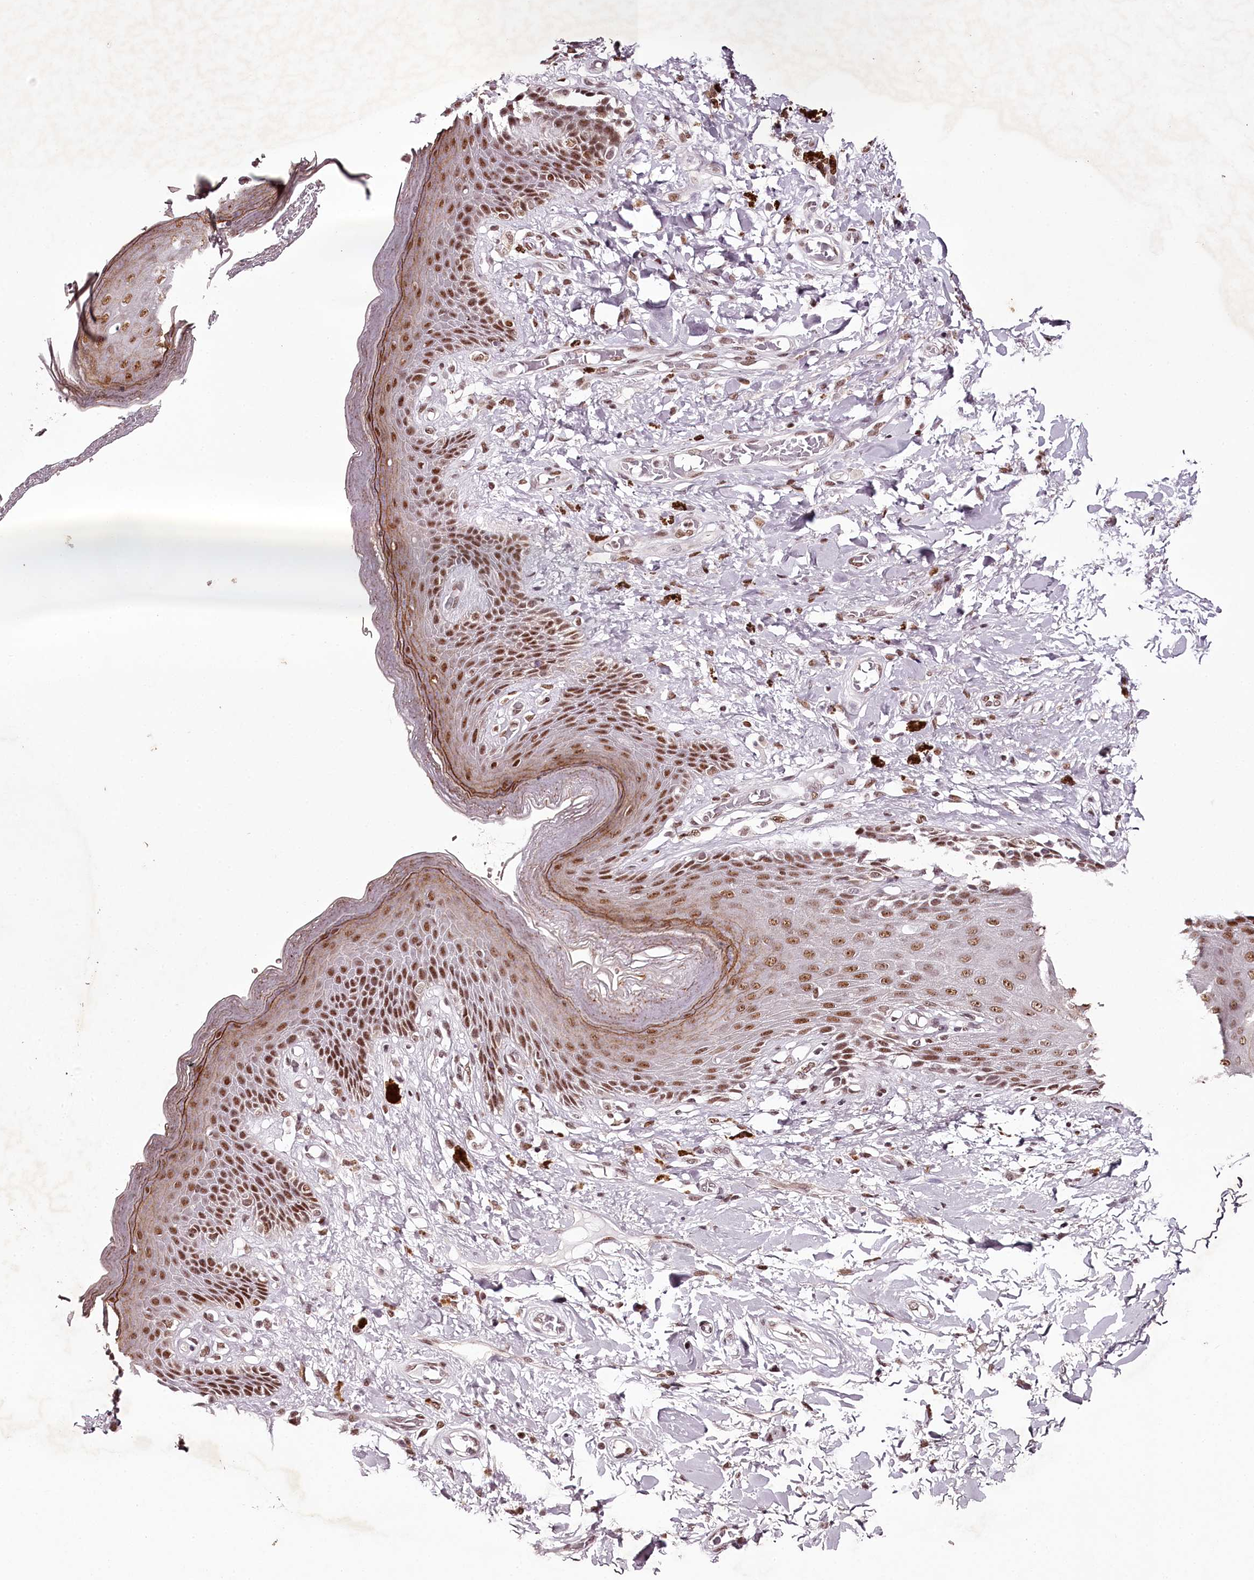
{"staining": {"intensity": "moderate", "quantity": ">75%", "location": "cytoplasmic/membranous,nuclear"}, "tissue": "skin", "cell_type": "Epidermal cells", "image_type": "normal", "snomed": [{"axis": "morphology", "description": "Normal tissue, NOS"}, {"axis": "topography", "description": "Anal"}], "caption": "Immunohistochemistry (IHC) photomicrograph of benign skin: human skin stained using immunohistochemistry demonstrates medium levels of moderate protein expression localized specifically in the cytoplasmic/membranous,nuclear of epidermal cells, appearing as a cytoplasmic/membranous,nuclear brown color.", "gene": "PSPC1", "patient": {"sex": "female", "age": 78}}